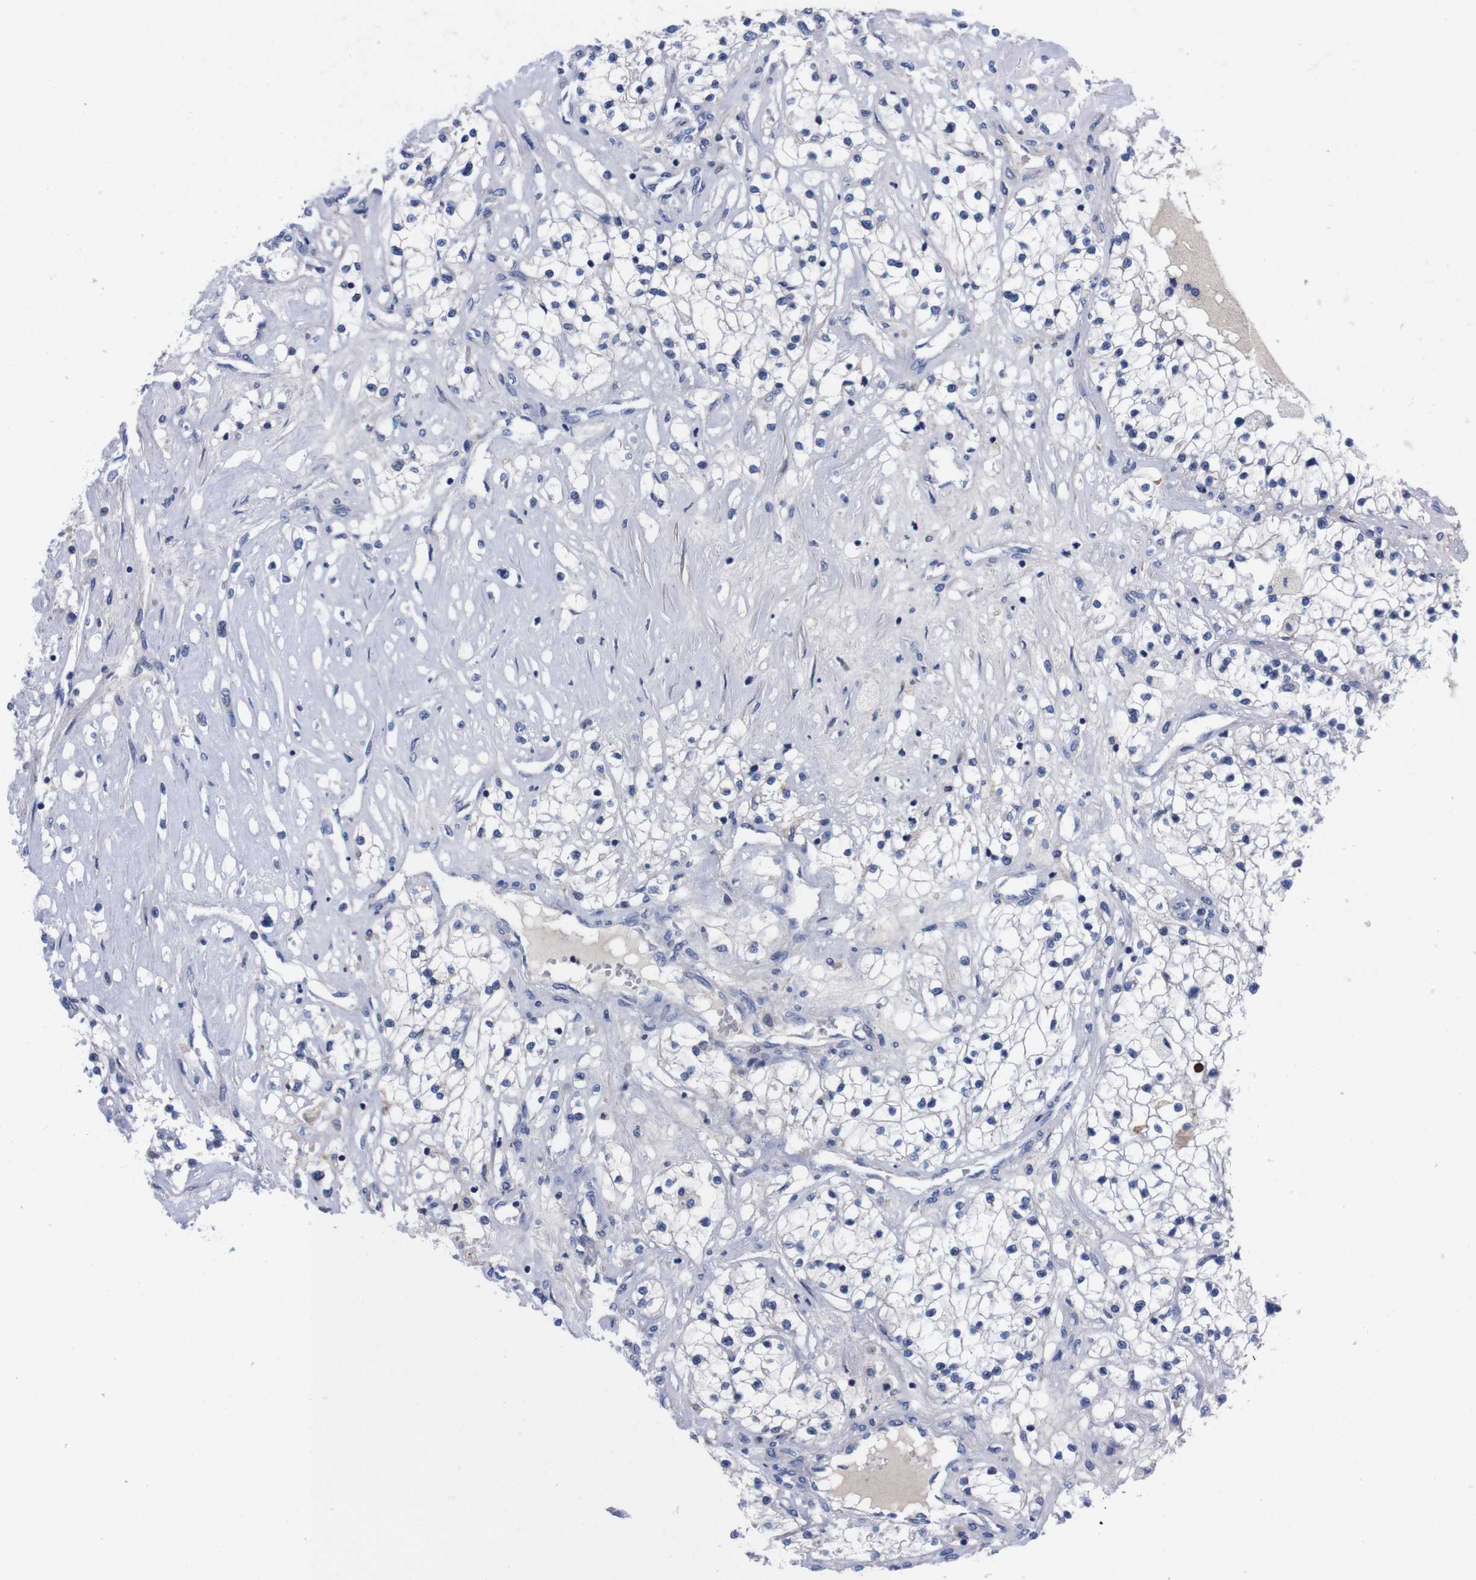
{"staining": {"intensity": "negative", "quantity": "none", "location": "none"}, "tissue": "renal cancer", "cell_type": "Tumor cells", "image_type": "cancer", "snomed": [{"axis": "morphology", "description": "Adenocarcinoma, NOS"}, {"axis": "topography", "description": "Kidney"}], "caption": "Renal cancer was stained to show a protein in brown. There is no significant expression in tumor cells.", "gene": "FAM210A", "patient": {"sex": "male", "age": 68}}